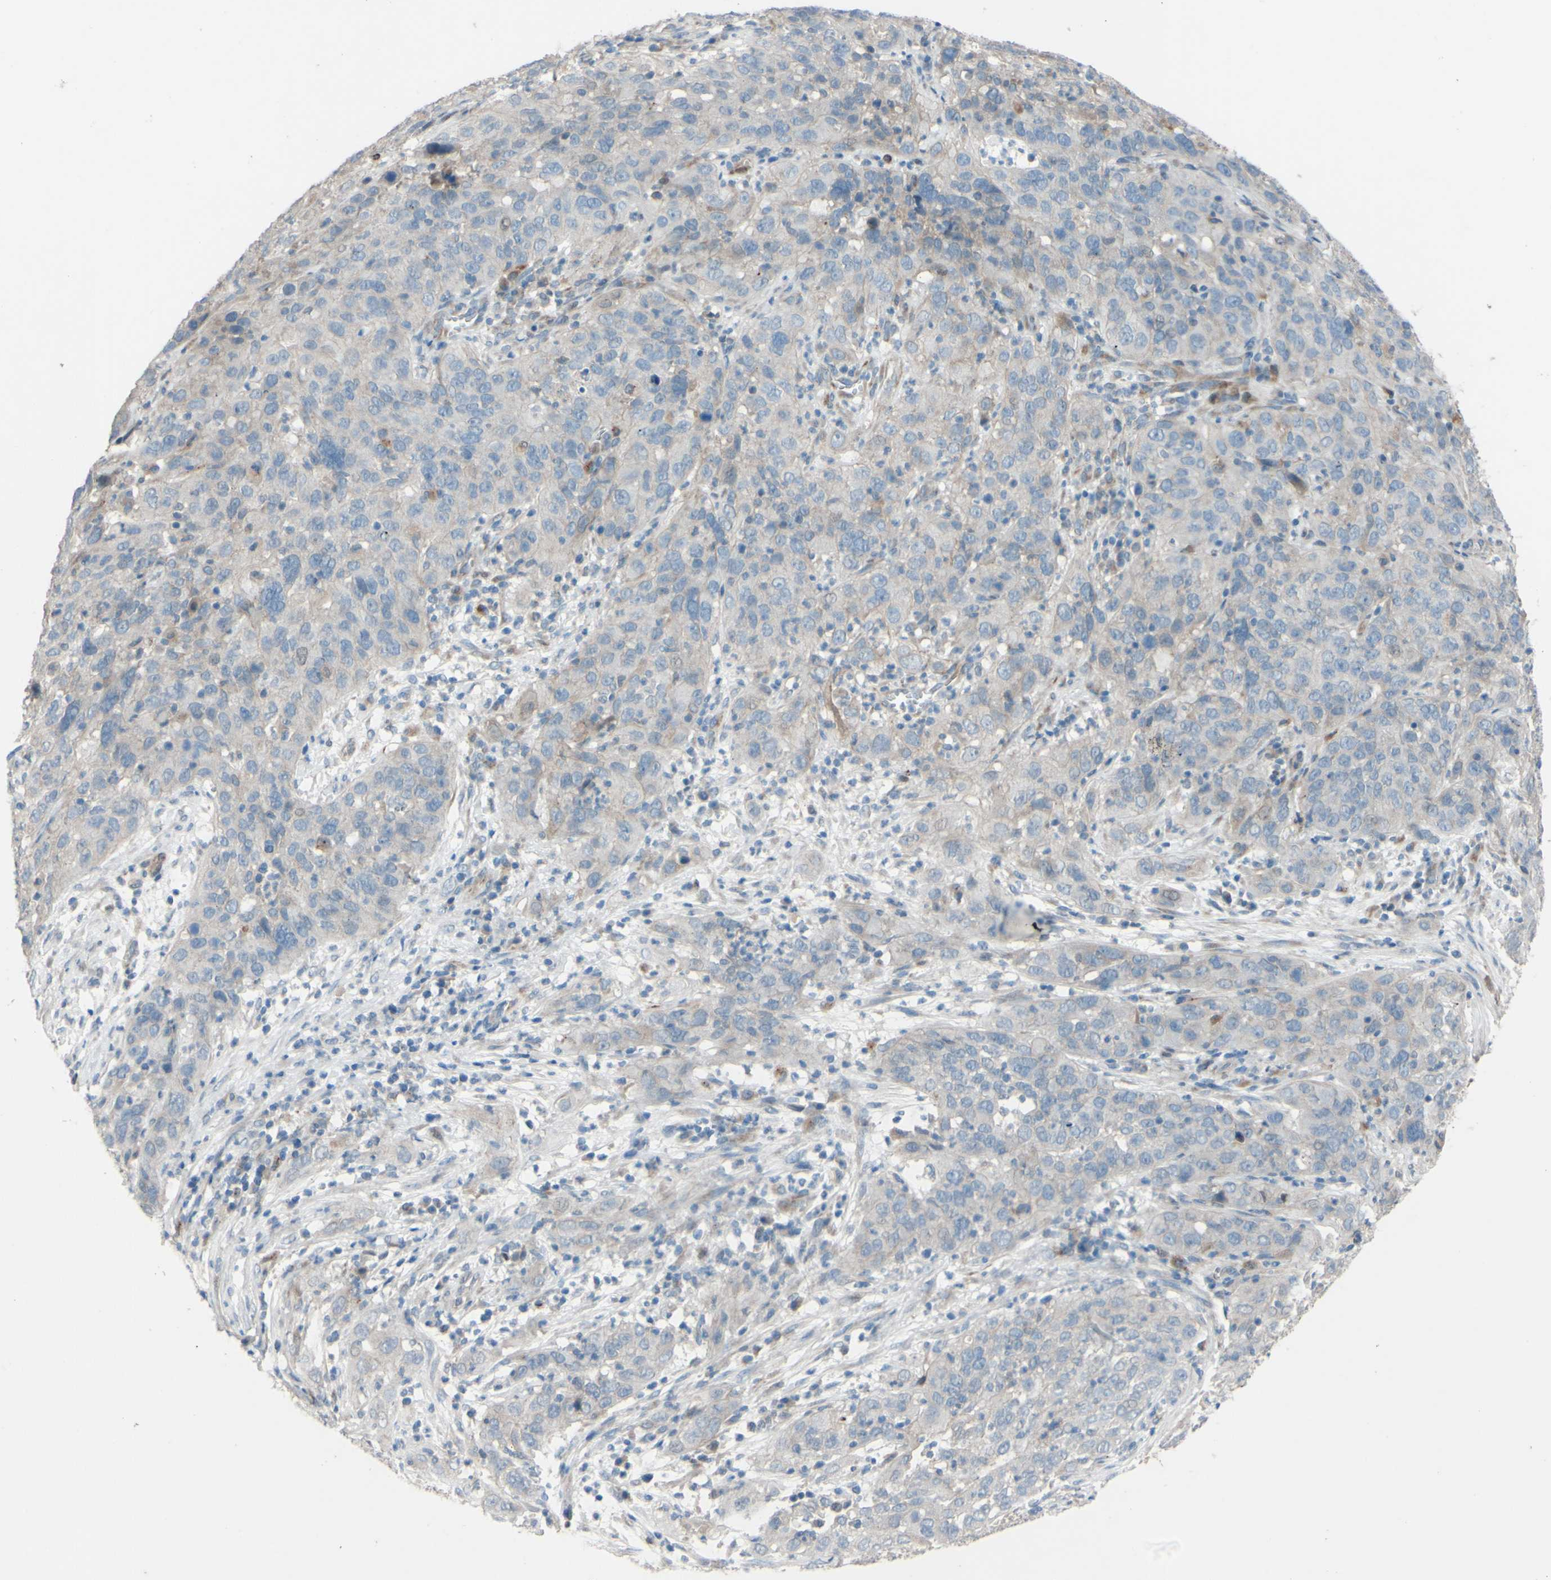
{"staining": {"intensity": "negative", "quantity": "none", "location": "none"}, "tissue": "cervical cancer", "cell_type": "Tumor cells", "image_type": "cancer", "snomed": [{"axis": "morphology", "description": "Squamous cell carcinoma, NOS"}, {"axis": "topography", "description": "Cervix"}], "caption": "Protein analysis of cervical cancer exhibits no significant expression in tumor cells.", "gene": "CDCP1", "patient": {"sex": "female", "age": 32}}